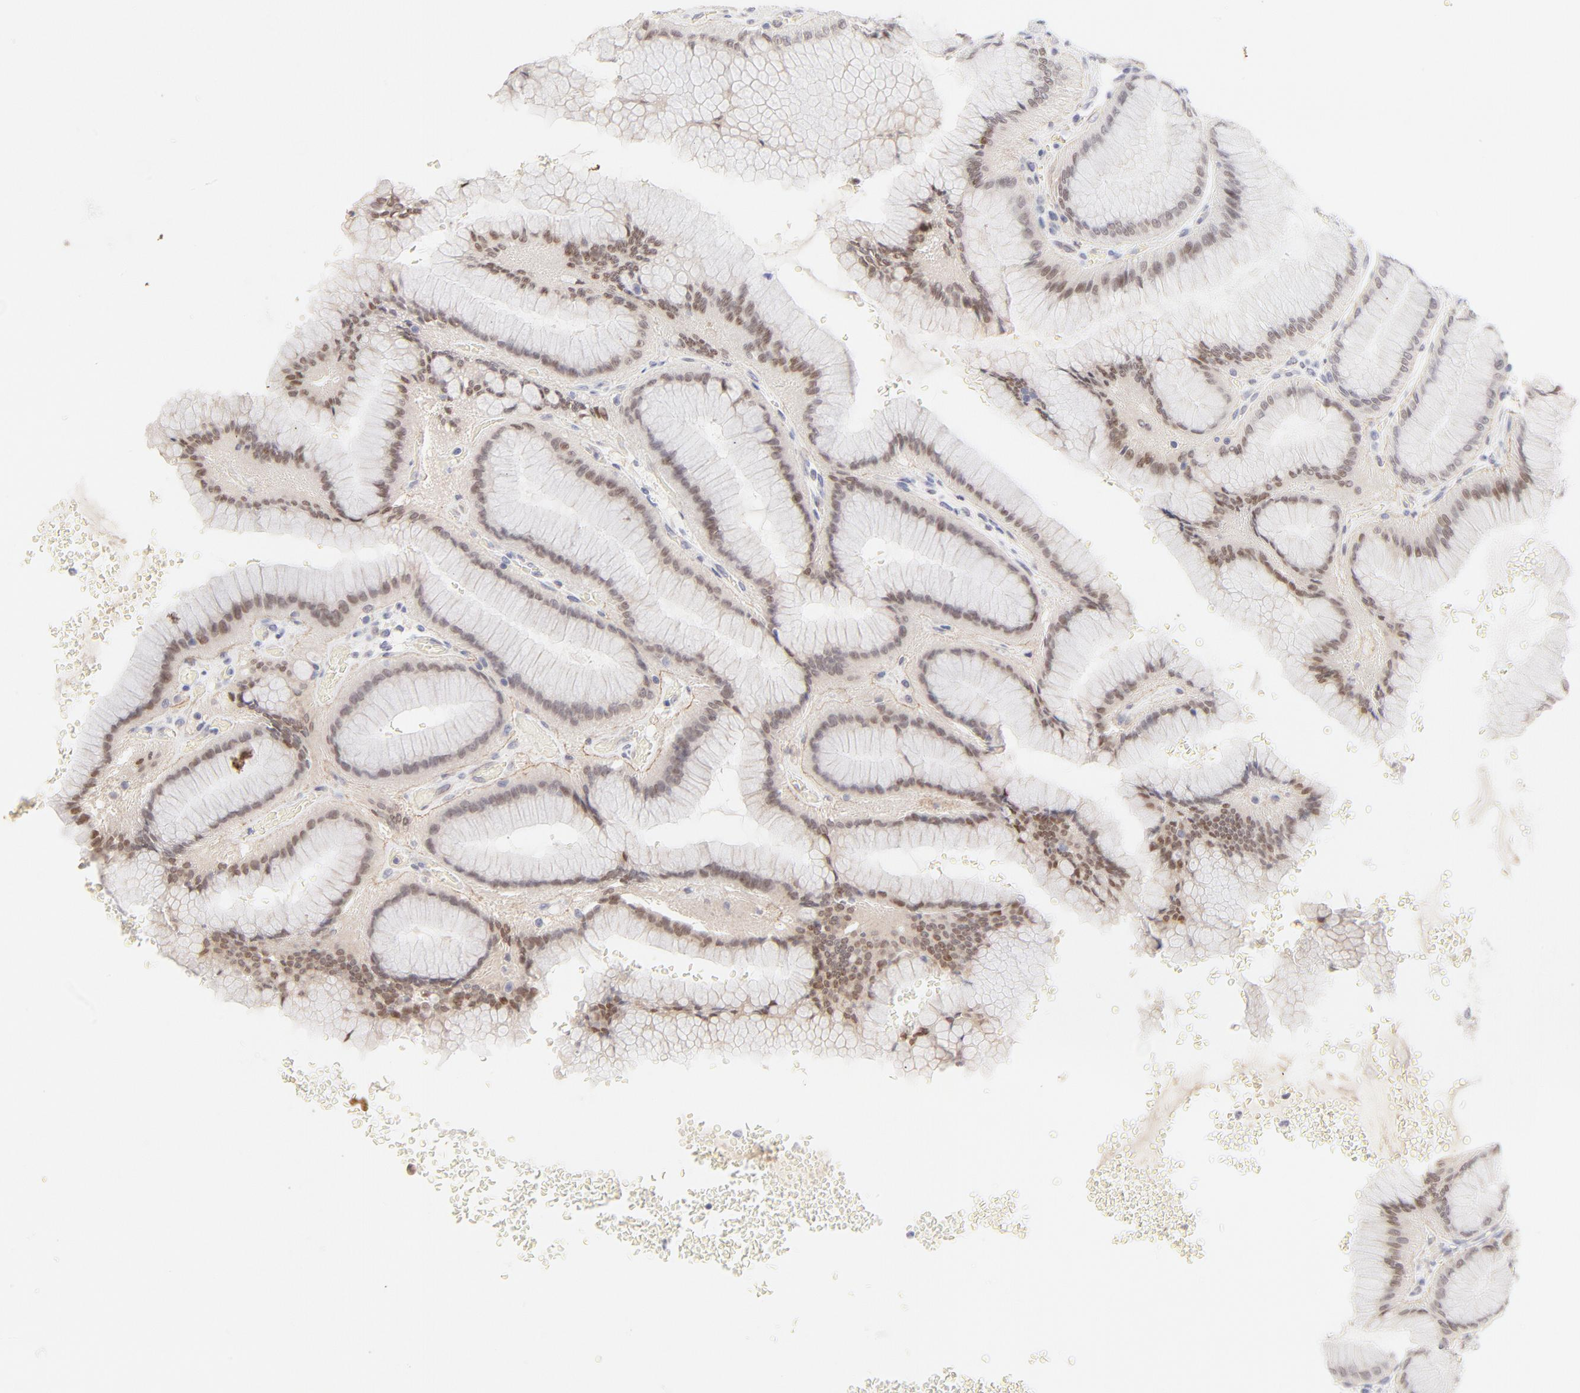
{"staining": {"intensity": "moderate", "quantity": ">75%", "location": "nuclear"}, "tissue": "stomach", "cell_type": "Glandular cells", "image_type": "normal", "snomed": [{"axis": "morphology", "description": "Normal tissue, NOS"}, {"axis": "morphology", "description": "Adenocarcinoma, NOS"}, {"axis": "topography", "description": "Stomach"}, {"axis": "topography", "description": "Stomach, lower"}], "caption": "Immunohistochemical staining of unremarkable human stomach exhibits >75% levels of moderate nuclear protein expression in approximately >75% of glandular cells.", "gene": "ELF3", "patient": {"sex": "female", "age": 65}}